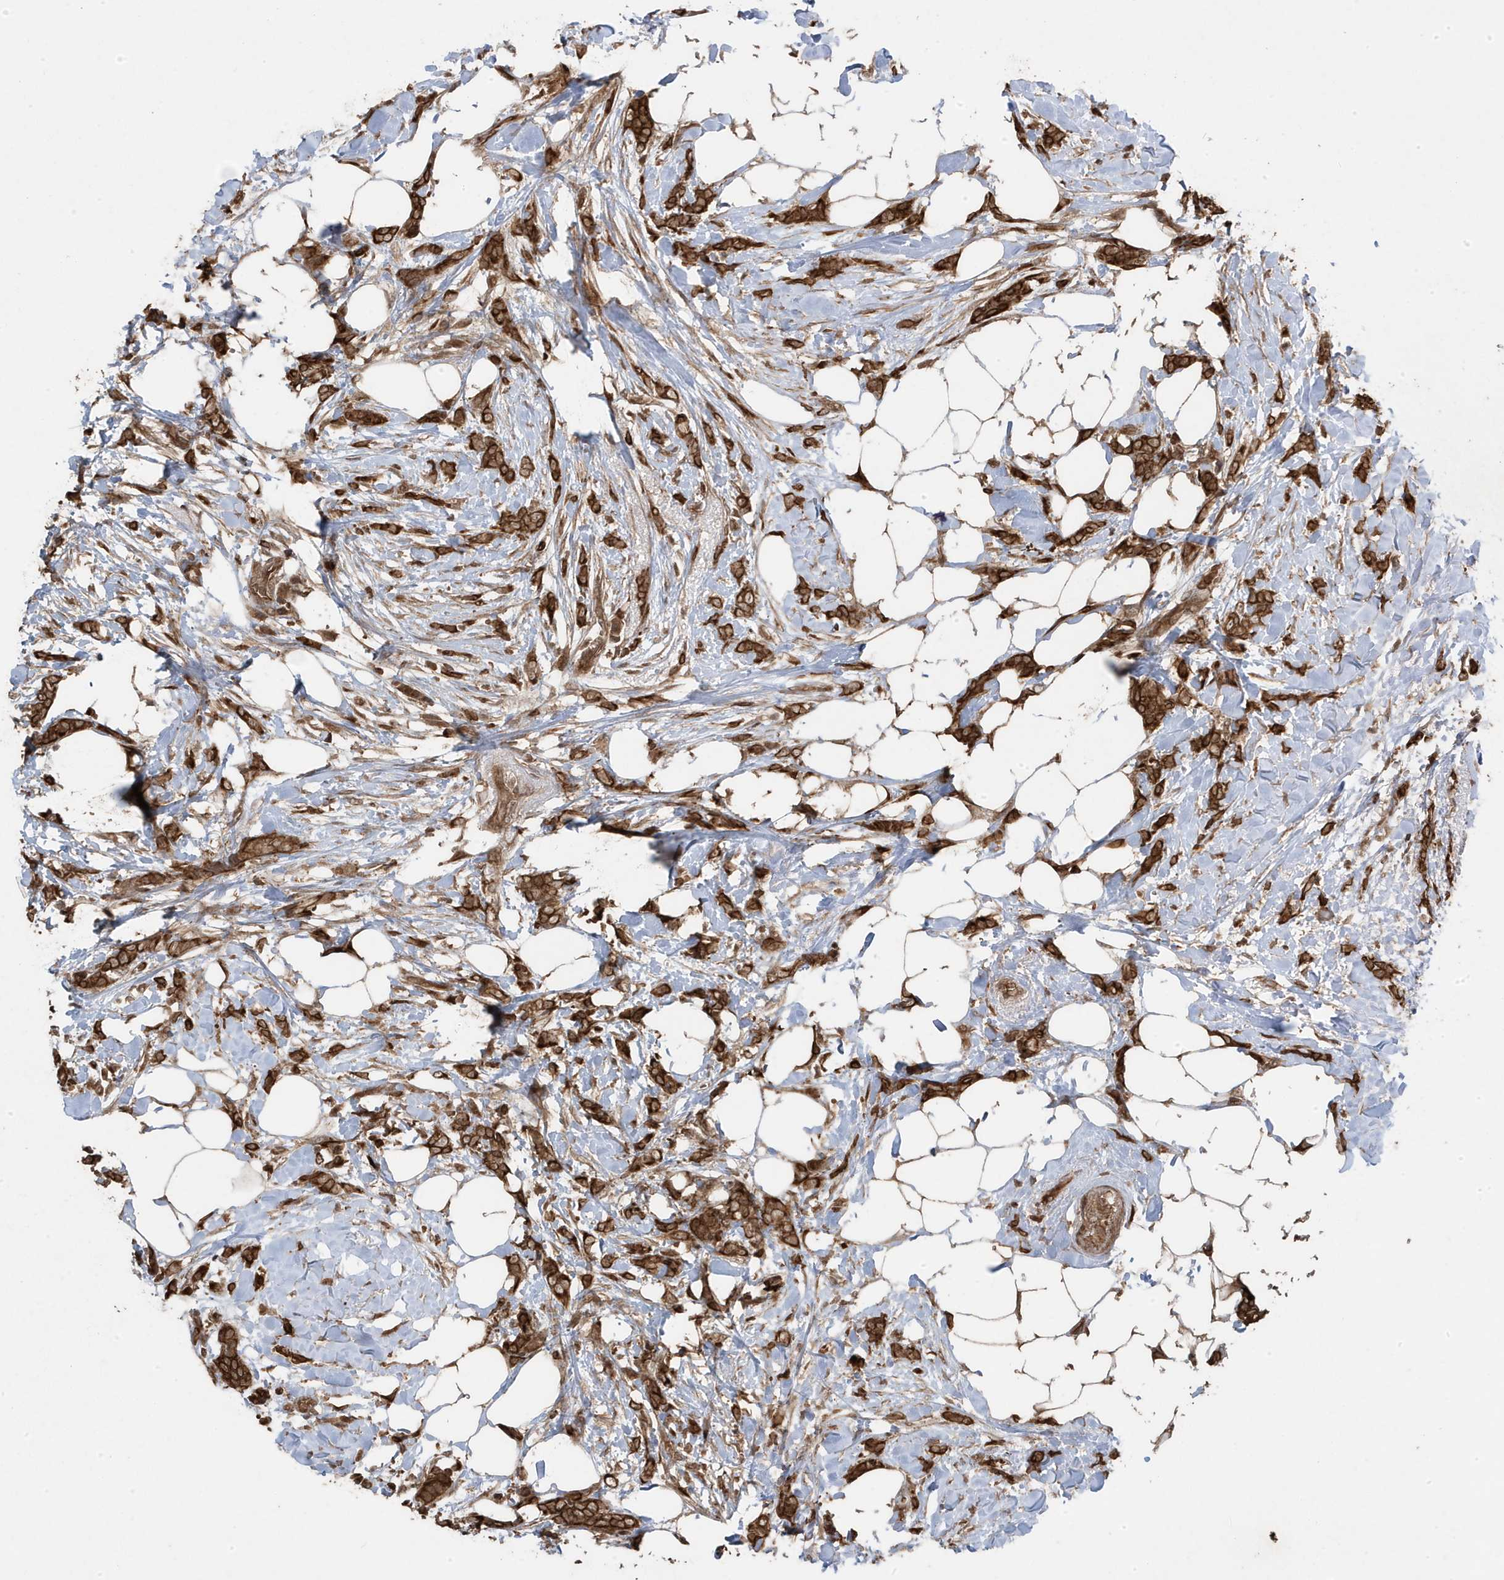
{"staining": {"intensity": "strong", "quantity": ">75%", "location": "cytoplasmic/membranous"}, "tissue": "breast cancer", "cell_type": "Tumor cells", "image_type": "cancer", "snomed": [{"axis": "morphology", "description": "Lobular carcinoma, in situ"}, {"axis": "morphology", "description": "Lobular carcinoma"}, {"axis": "topography", "description": "Breast"}], "caption": "This histopathology image demonstrates immunohistochemistry (IHC) staining of breast lobular carcinoma, with high strong cytoplasmic/membranous staining in approximately >75% of tumor cells.", "gene": "ASAP1", "patient": {"sex": "female", "age": 41}}